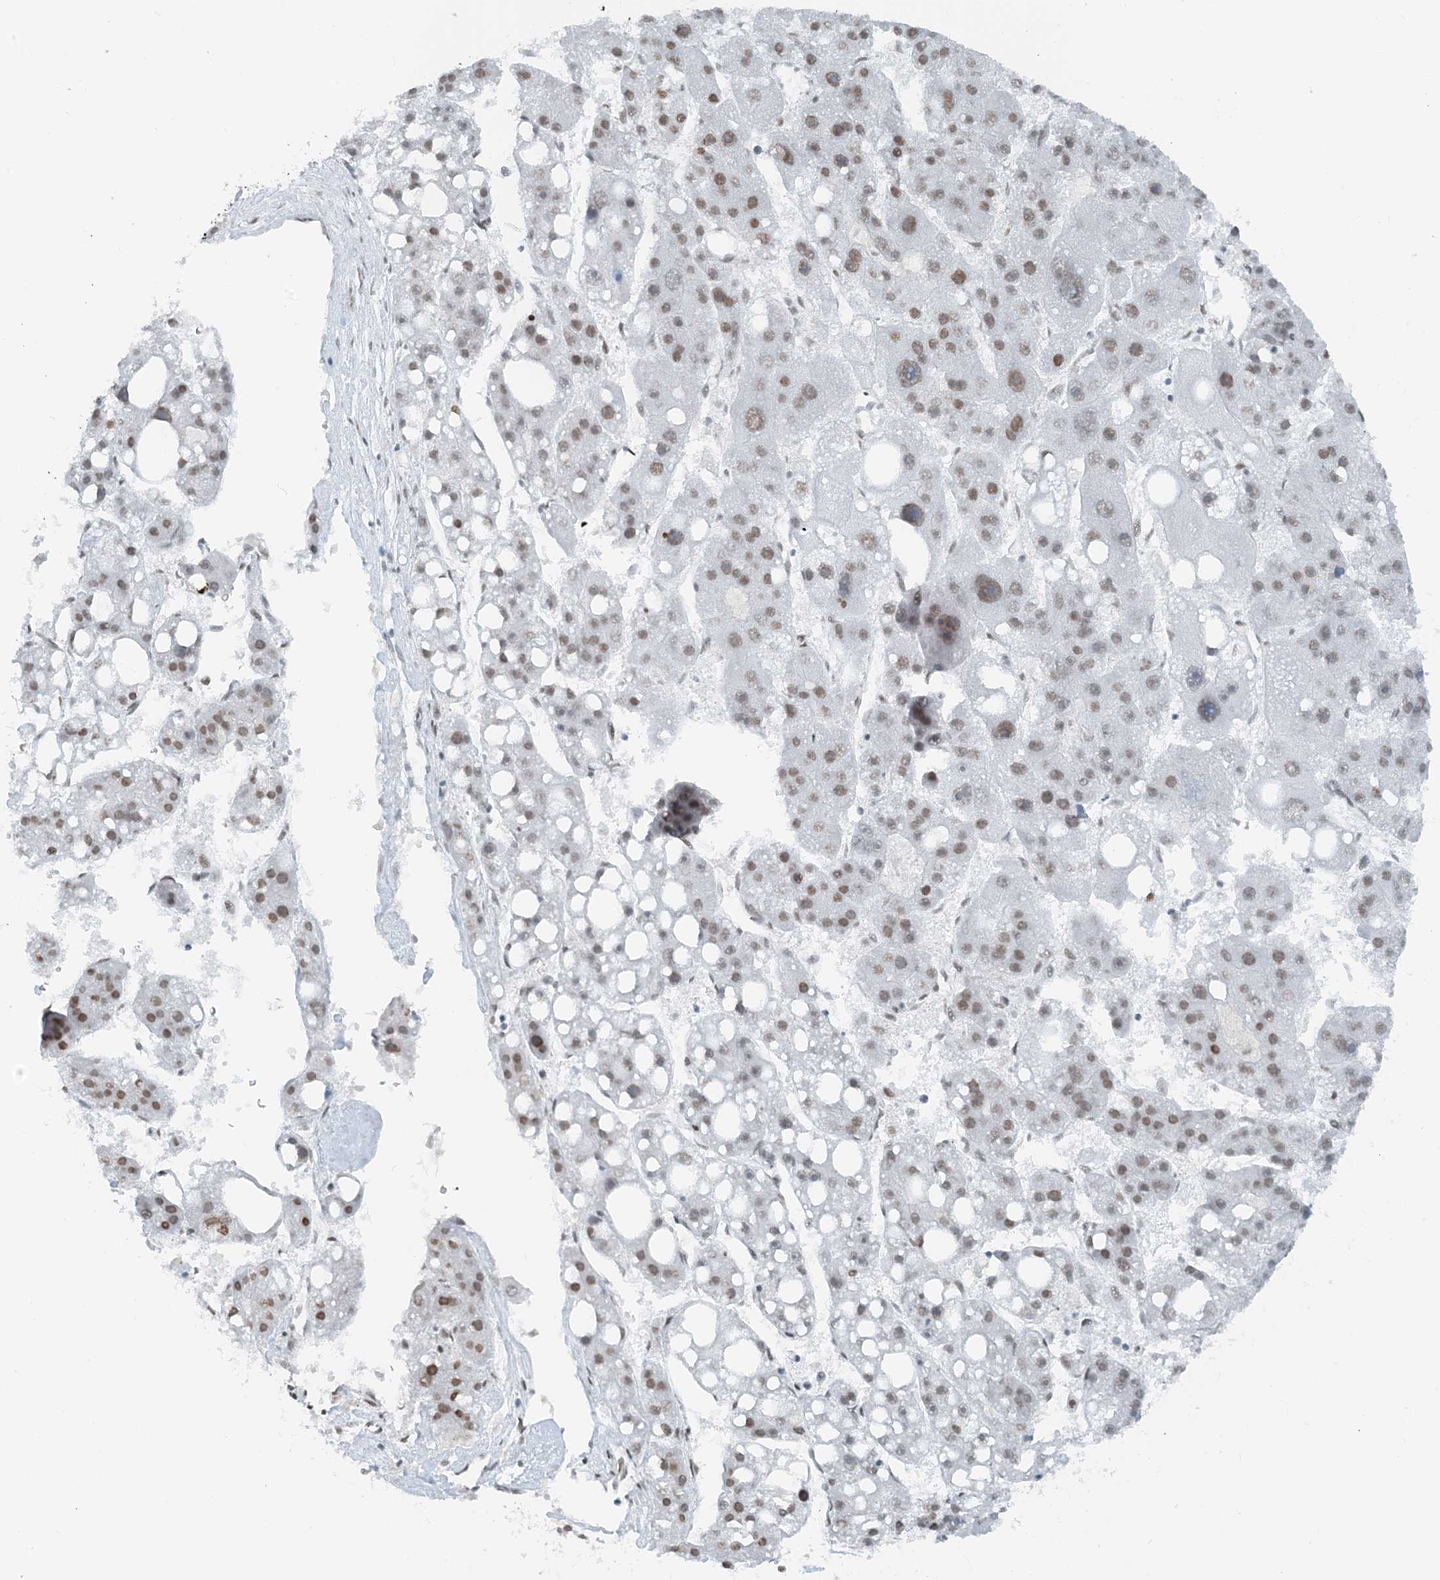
{"staining": {"intensity": "moderate", "quantity": "25%-75%", "location": "nuclear"}, "tissue": "liver cancer", "cell_type": "Tumor cells", "image_type": "cancer", "snomed": [{"axis": "morphology", "description": "Carcinoma, Hepatocellular, NOS"}, {"axis": "topography", "description": "Liver"}], "caption": "Liver cancer tissue displays moderate nuclear positivity in about 25%-75% of tumor cells", "gene": "ZNF500", "patient": {"sex": "female", "age": 61}}